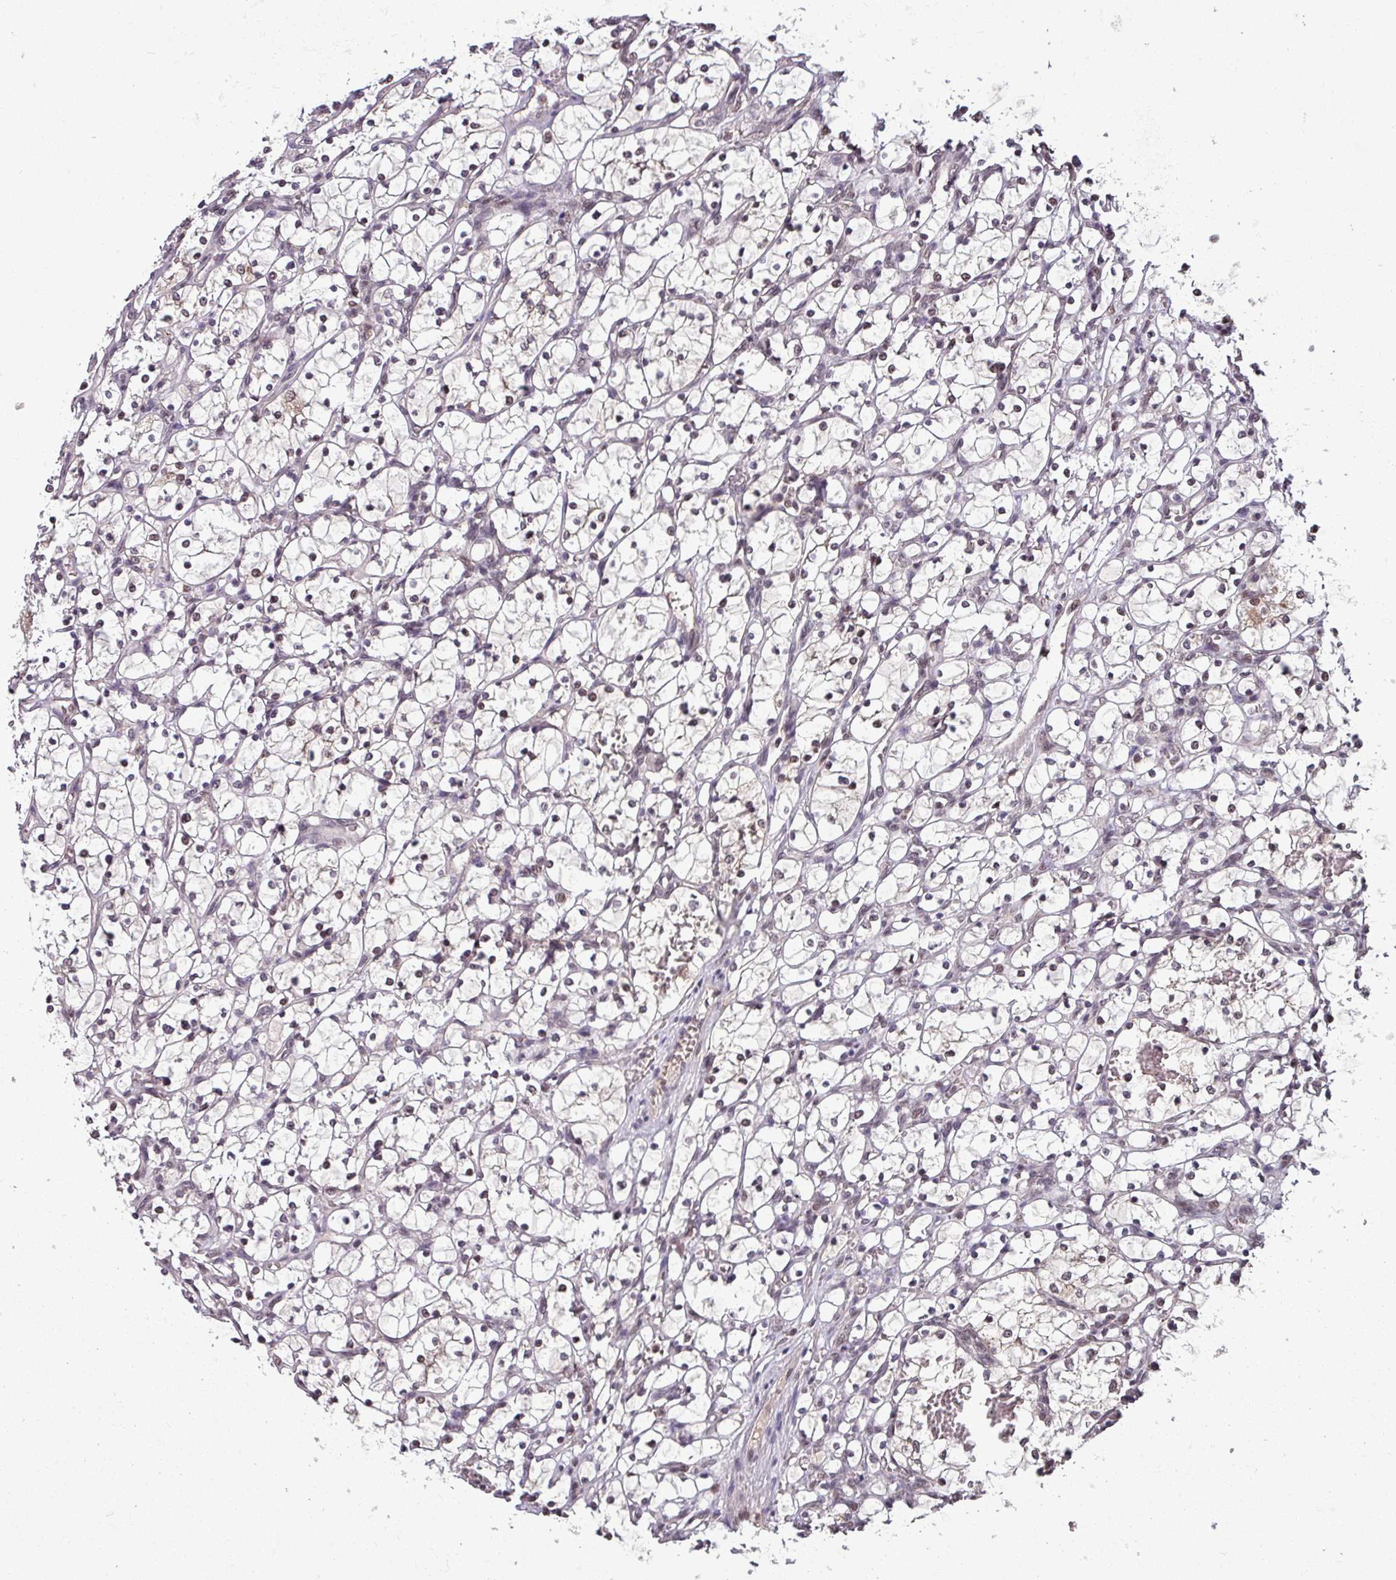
{"staining": {"intensity": "moderate", "quantity": "<25%", "location": "nuclear"}, "tissue": "renal cancer", "cell_type": "Tumor cells", "image_type": "cancer", "snomed": [{"axis": "morphology", "description": "Adenocarcinoma, NOS"}, {"axis": "topography", "description": "Kidney"}], "caption": "Immunohistochemical staining of renal adenocarcinoma displays low levels of moderate nuclear staining in approximately <25% of tumor cells.", "gene": "NOB1", "patient": {"sex": "female", "age": 69}}